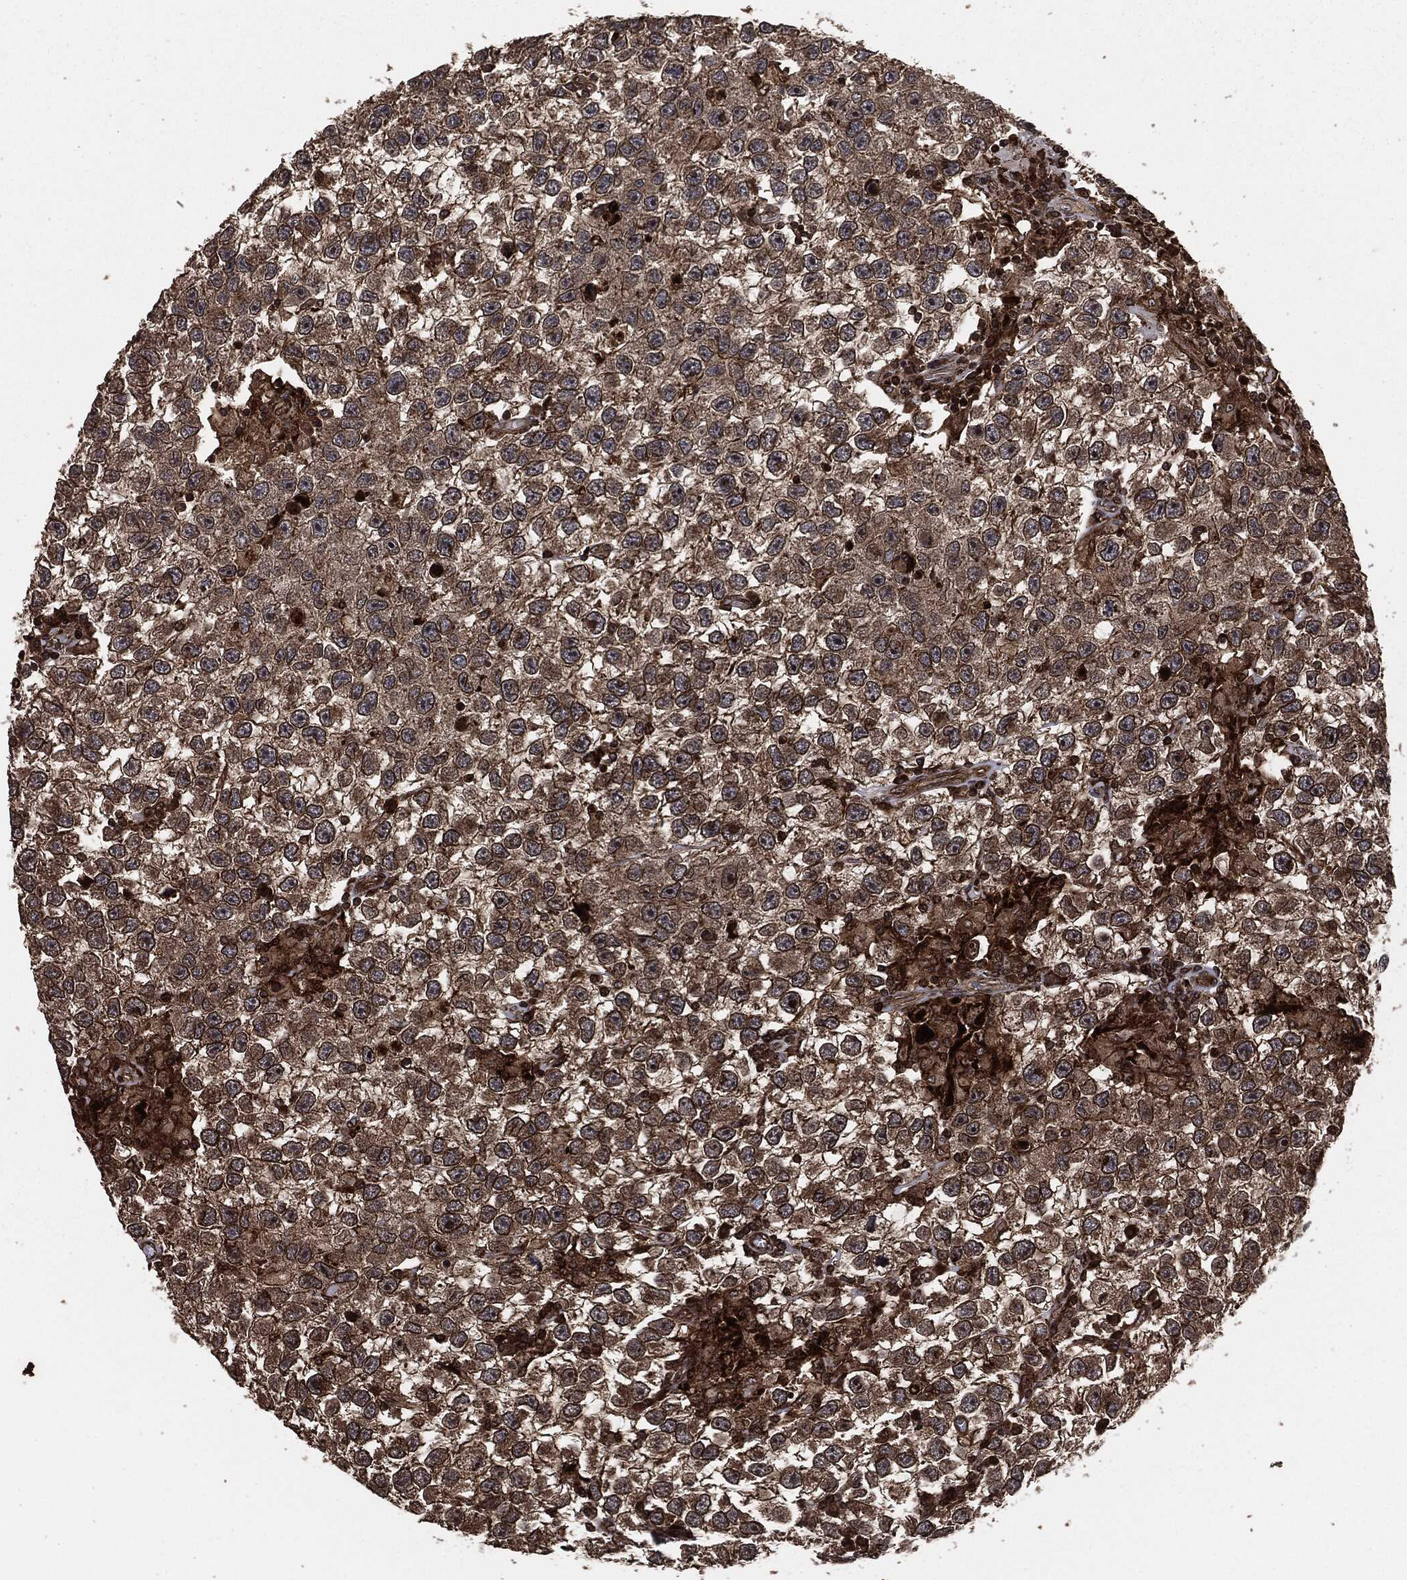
{"staining": {"intensity": "moderate", "quantity": "25%-75%", "location": "cytoplasmic/membranous"}, "tissue": "testis cancer", "cell_type": "Tumor cells", "image_type": "cancer", "snomed": [{"axis": "morphology", "description": "Seminoma, NOS"}, {"axis": "topography", "description": "Testis"}], "caption": "DAB immunohistochemical staining of human seminoma (testis) demonstrates moderate cytoplasmic/membranous protein staining in about 25%-75% of tumor cells. (DAB (3,3'-diaminobenzidine) = brown stain, brightfield microscopy at high magnification).", "gene": "IFIT1", "patient": {"sex": "male", "age": 26}}